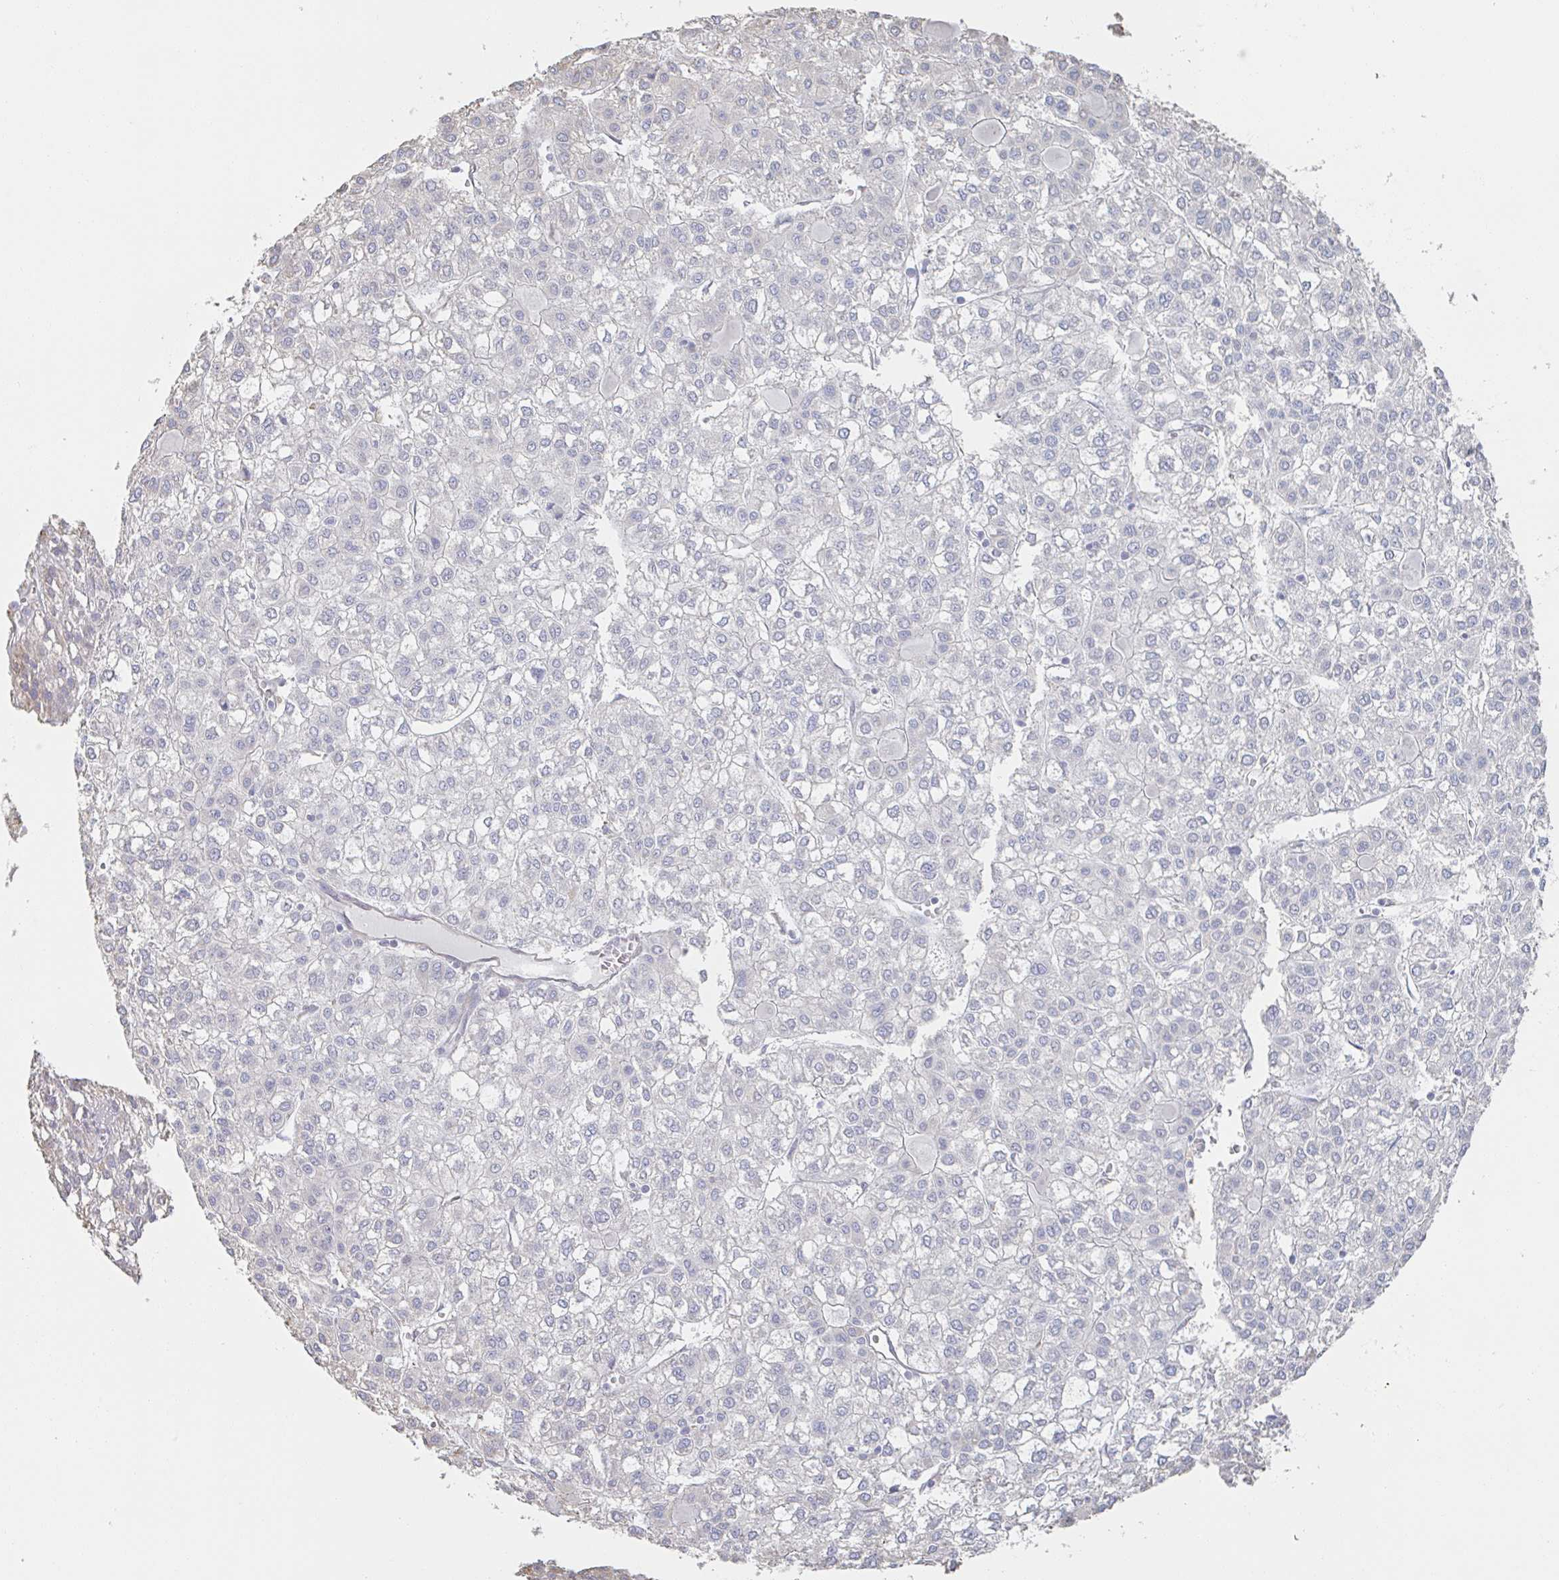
{"staining": {"intensity": "negative", "quantity": "none", "location": "none"}, "tissue": "liver cancer", "cell_type": "Tumor cells", "image_type": "cancer", "snomed": [{"axis": "morphology", "description": "Carcinoma, Hepatocellular, NOS"}, {"axis": "topography", "description": "Liver"}], "caption": "This is a micrograph of IHC staining of hepatocellular carcinoma (liver), which shows no staining in tumor cells. (IHC, brightfield microscopy, high magnification).", "gene": "RAB5IF", "patient": {"sex": "female", "age": 43}}